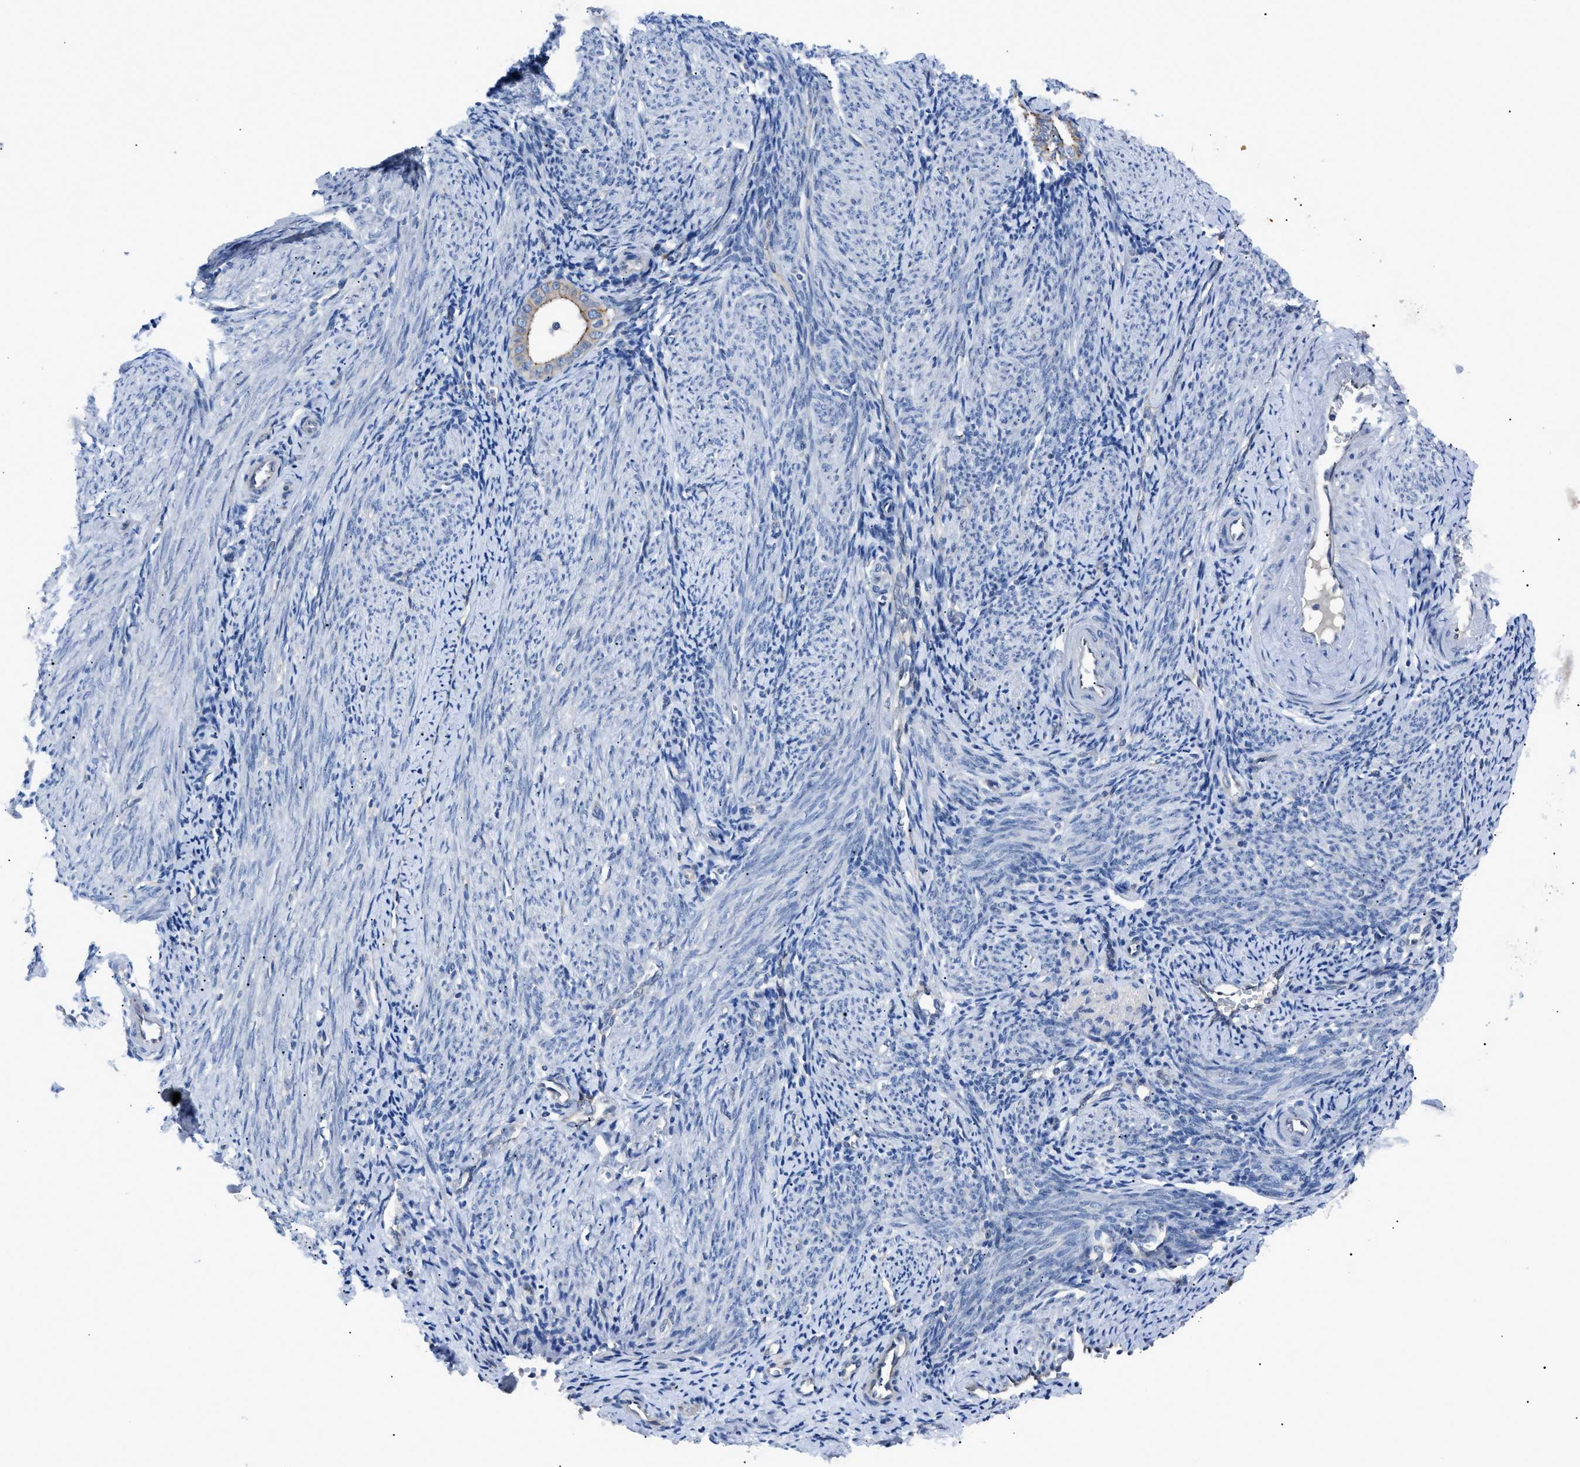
{"staining": {"intensity": "negative", "quantity": "none", "location": "none"}, "tissue": "endometrium", "cell_type": "Cells in endometrial stroma", "image_type": "normal", "snomed": [{"axis": "morphology", "description": "Normal tissue, NOS"}, {"axis": "topography", "description": "Endometrium"}], "caption": "The micrograph exhibits no staining of cells in endometrial stroma in benign endometrium.", "gene": "ZDHHC24", "patient": {"sex": "female", "age": 50}}